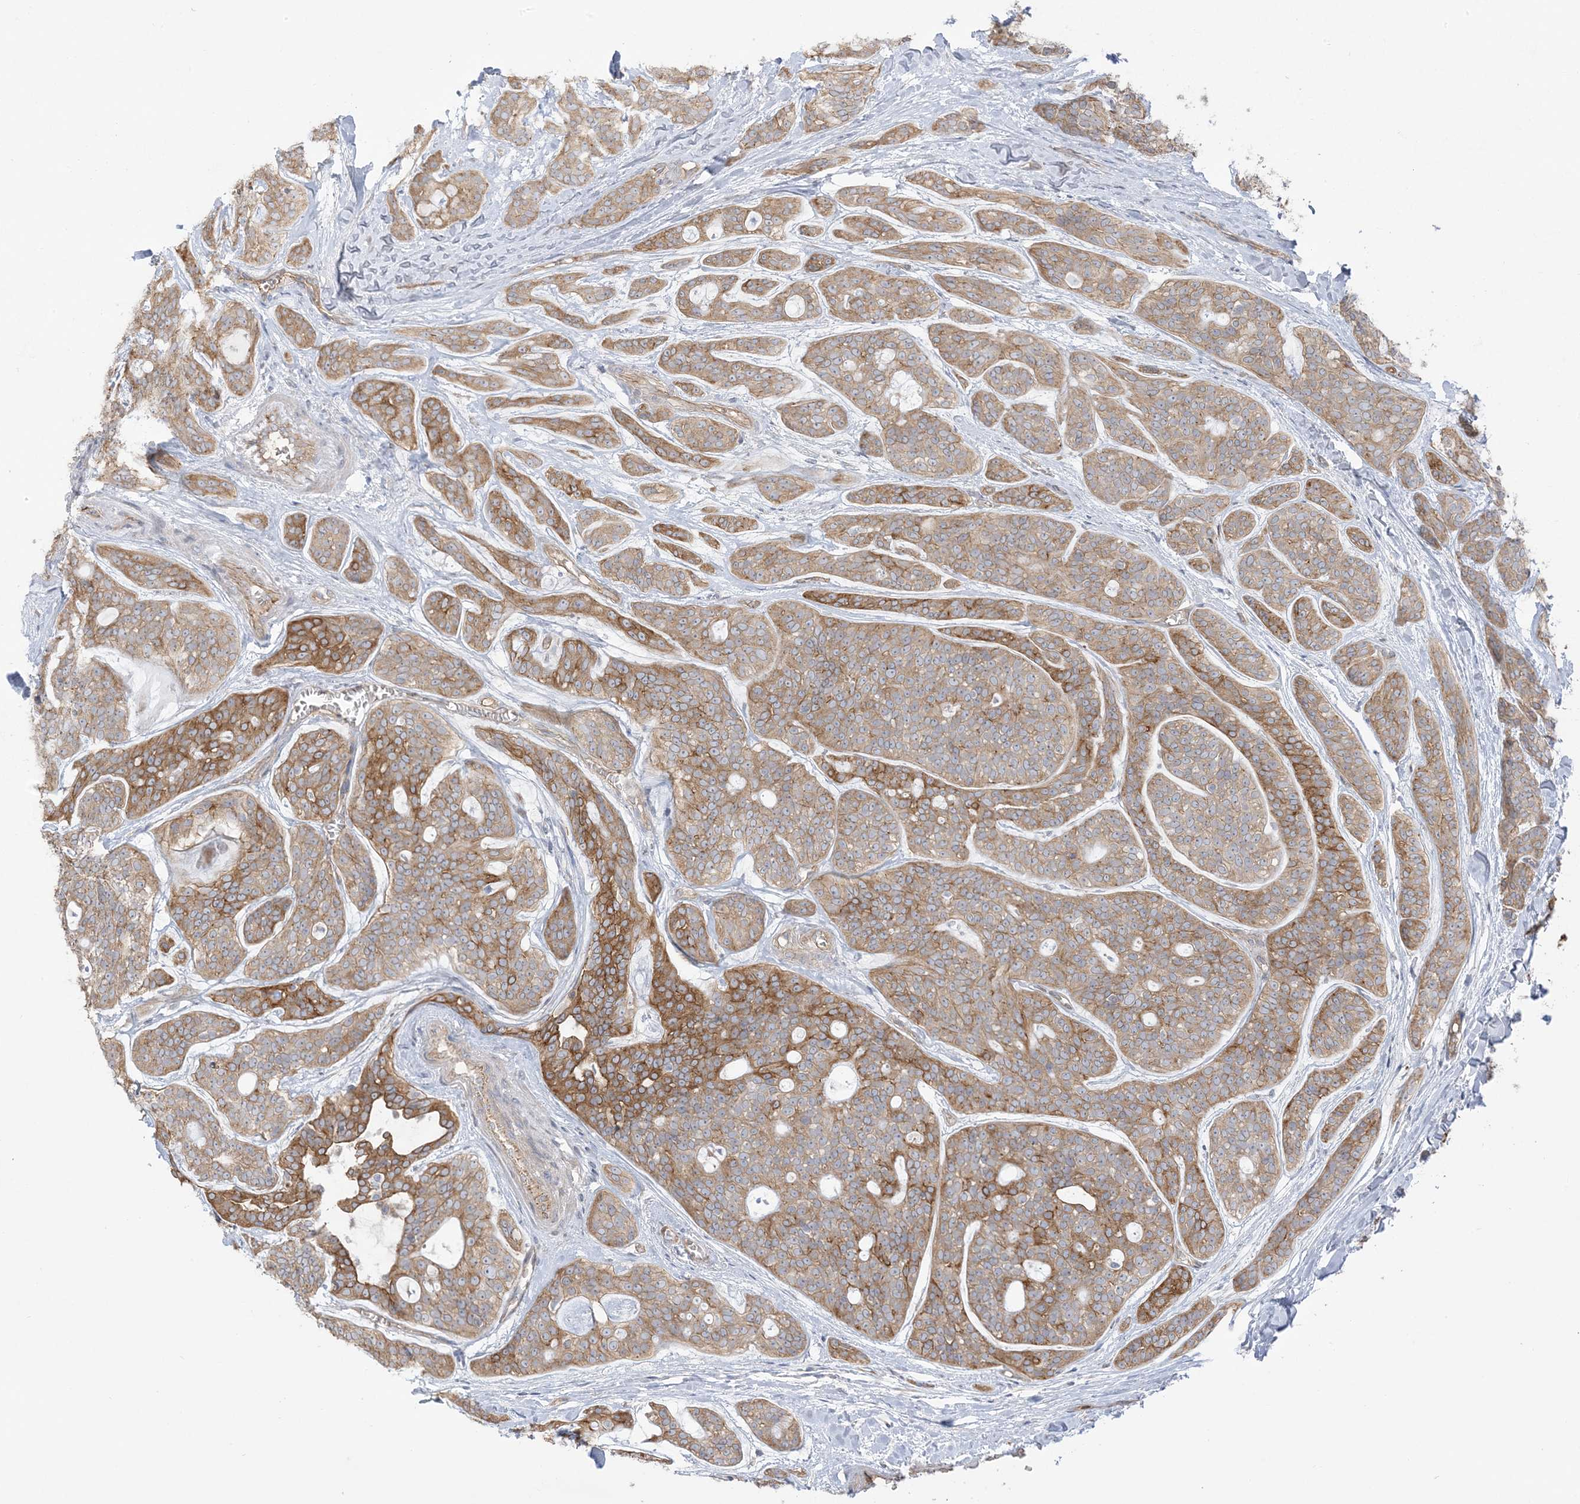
{"staining": {"intensity": "moderate", "quantity": ">75%", "location": "cytoplasmic/membranous"}, "tissue": "head and neck cancer", "cell_type": "Tumor cells", "image_type": "cancer", "snomed": [{"axis": "morphology", "description": "Adenocarcinoma, NOS"}, {"axis": "topography", "description": "Head-Neck"}], "caption": "Immunohistochemistry photomicrograph of neoplastic tissue: head and neck cancer (adenocarcinoma) stained using immunohistochemistry (IHC) reveals medium levels of moderate protein expression localized specifically in the cytoplasmic/membranous of tumor cells, appearing as a cytoplasmic/membranous brown color.", "gene": "ICMT", "patient": {"sex": "male", "age": 66}}